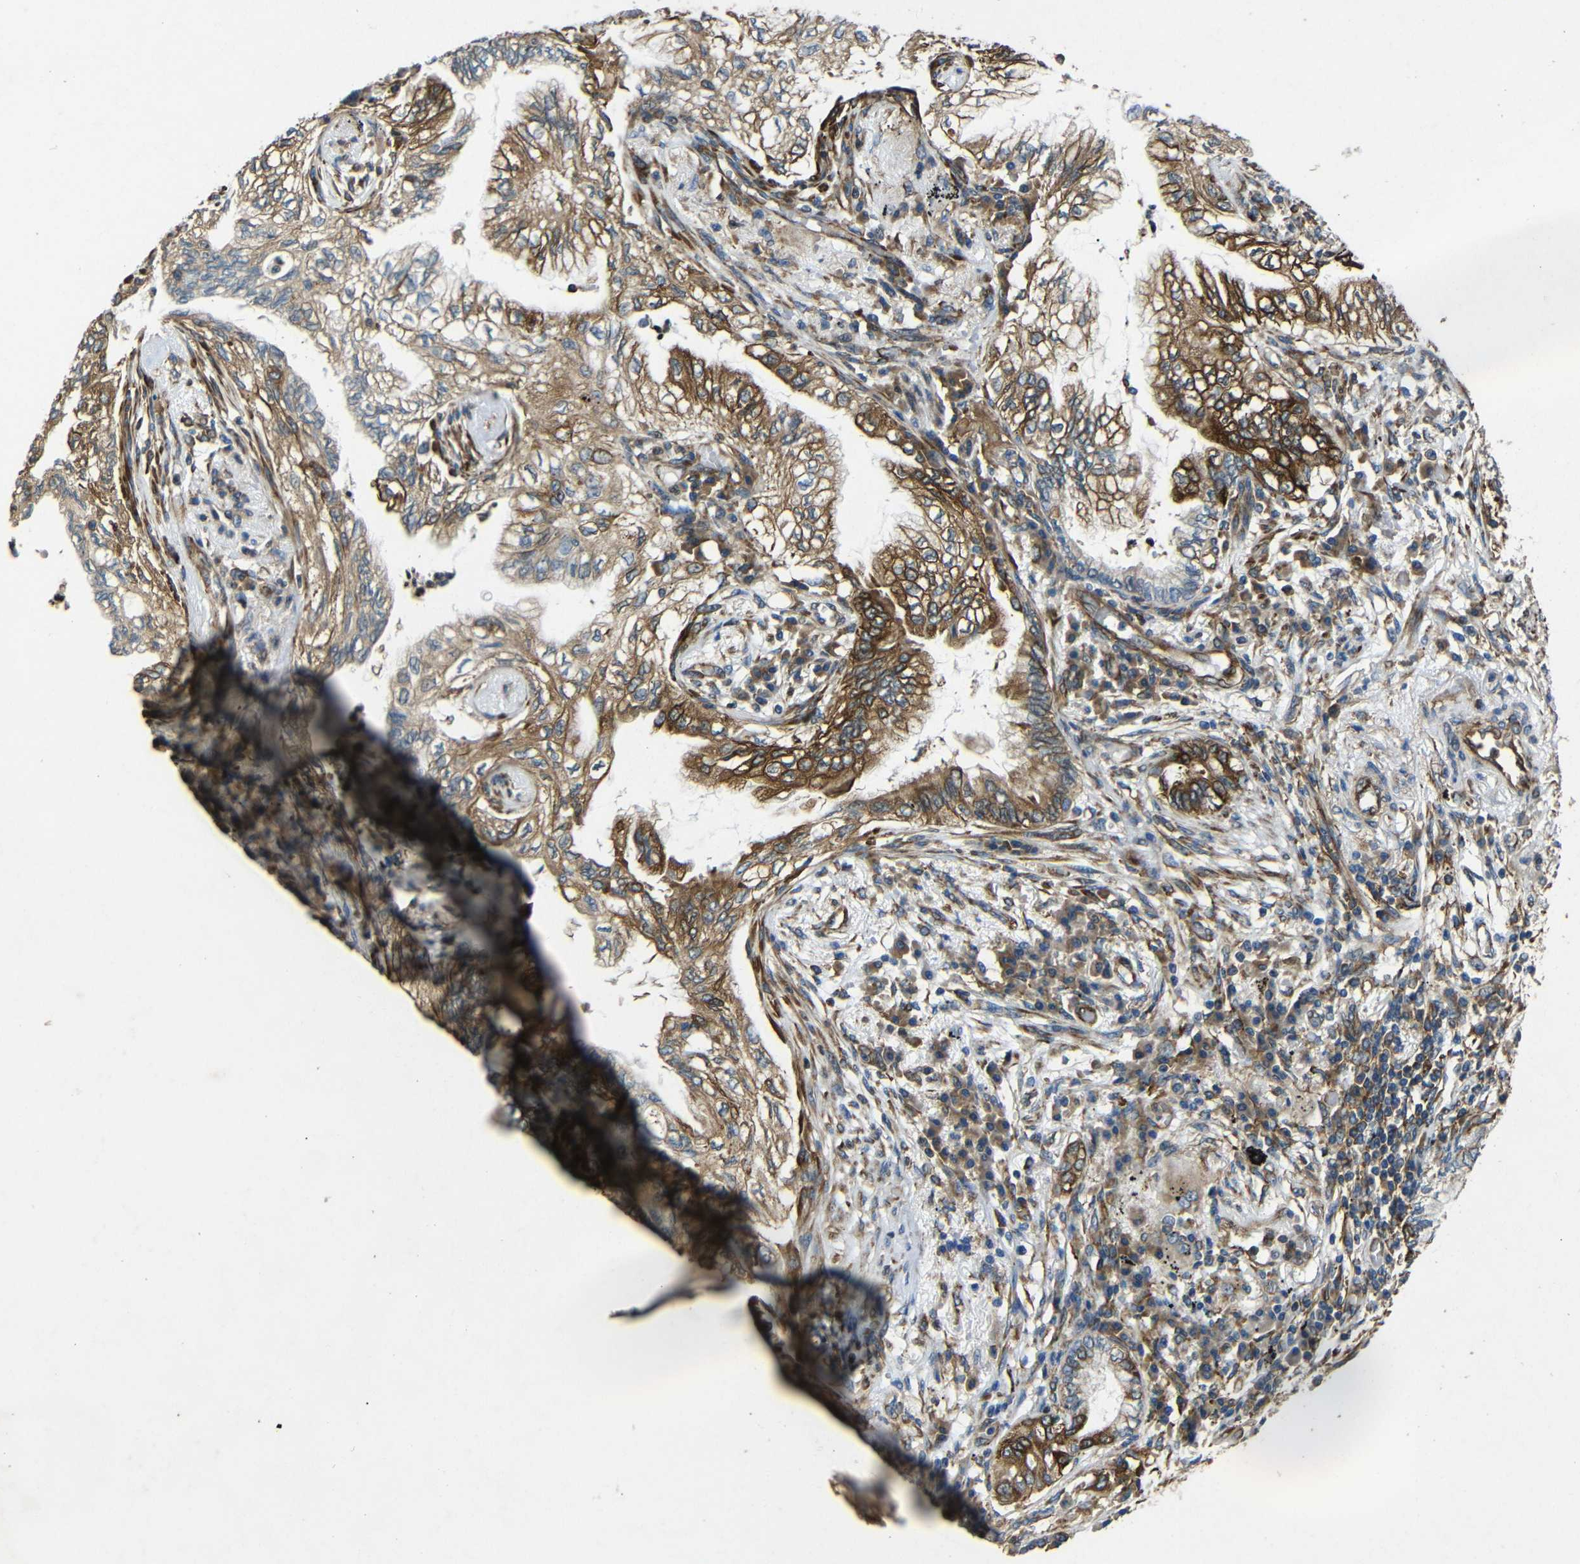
{"staining": {"intensity": "moderate", "quantity": ">75%", "location": "cytoplasmic/membranous"}, "tissue": "lung cancer", "cell_type": "Tumor cells", "image_type": "cancer", "snomed": [{"axis": "morphology", "description": "Normal tissue, NOS"}, {"axis": "morphology", "description": "Adenocarcinoma, NOS"}, {"axis": "topography", "description": "Bronchus"}, {"axis": "topography", "description": "Lung"}], "caption": "Immunohistochemistry of lung cancer (adenocarcinoma) reveals medium levels of moderate cytoplasmic/membranous positivity in approximately >75% of tumor cells.", "gene": "BTF3", "patient": {"sex": "female", "age": 70}}